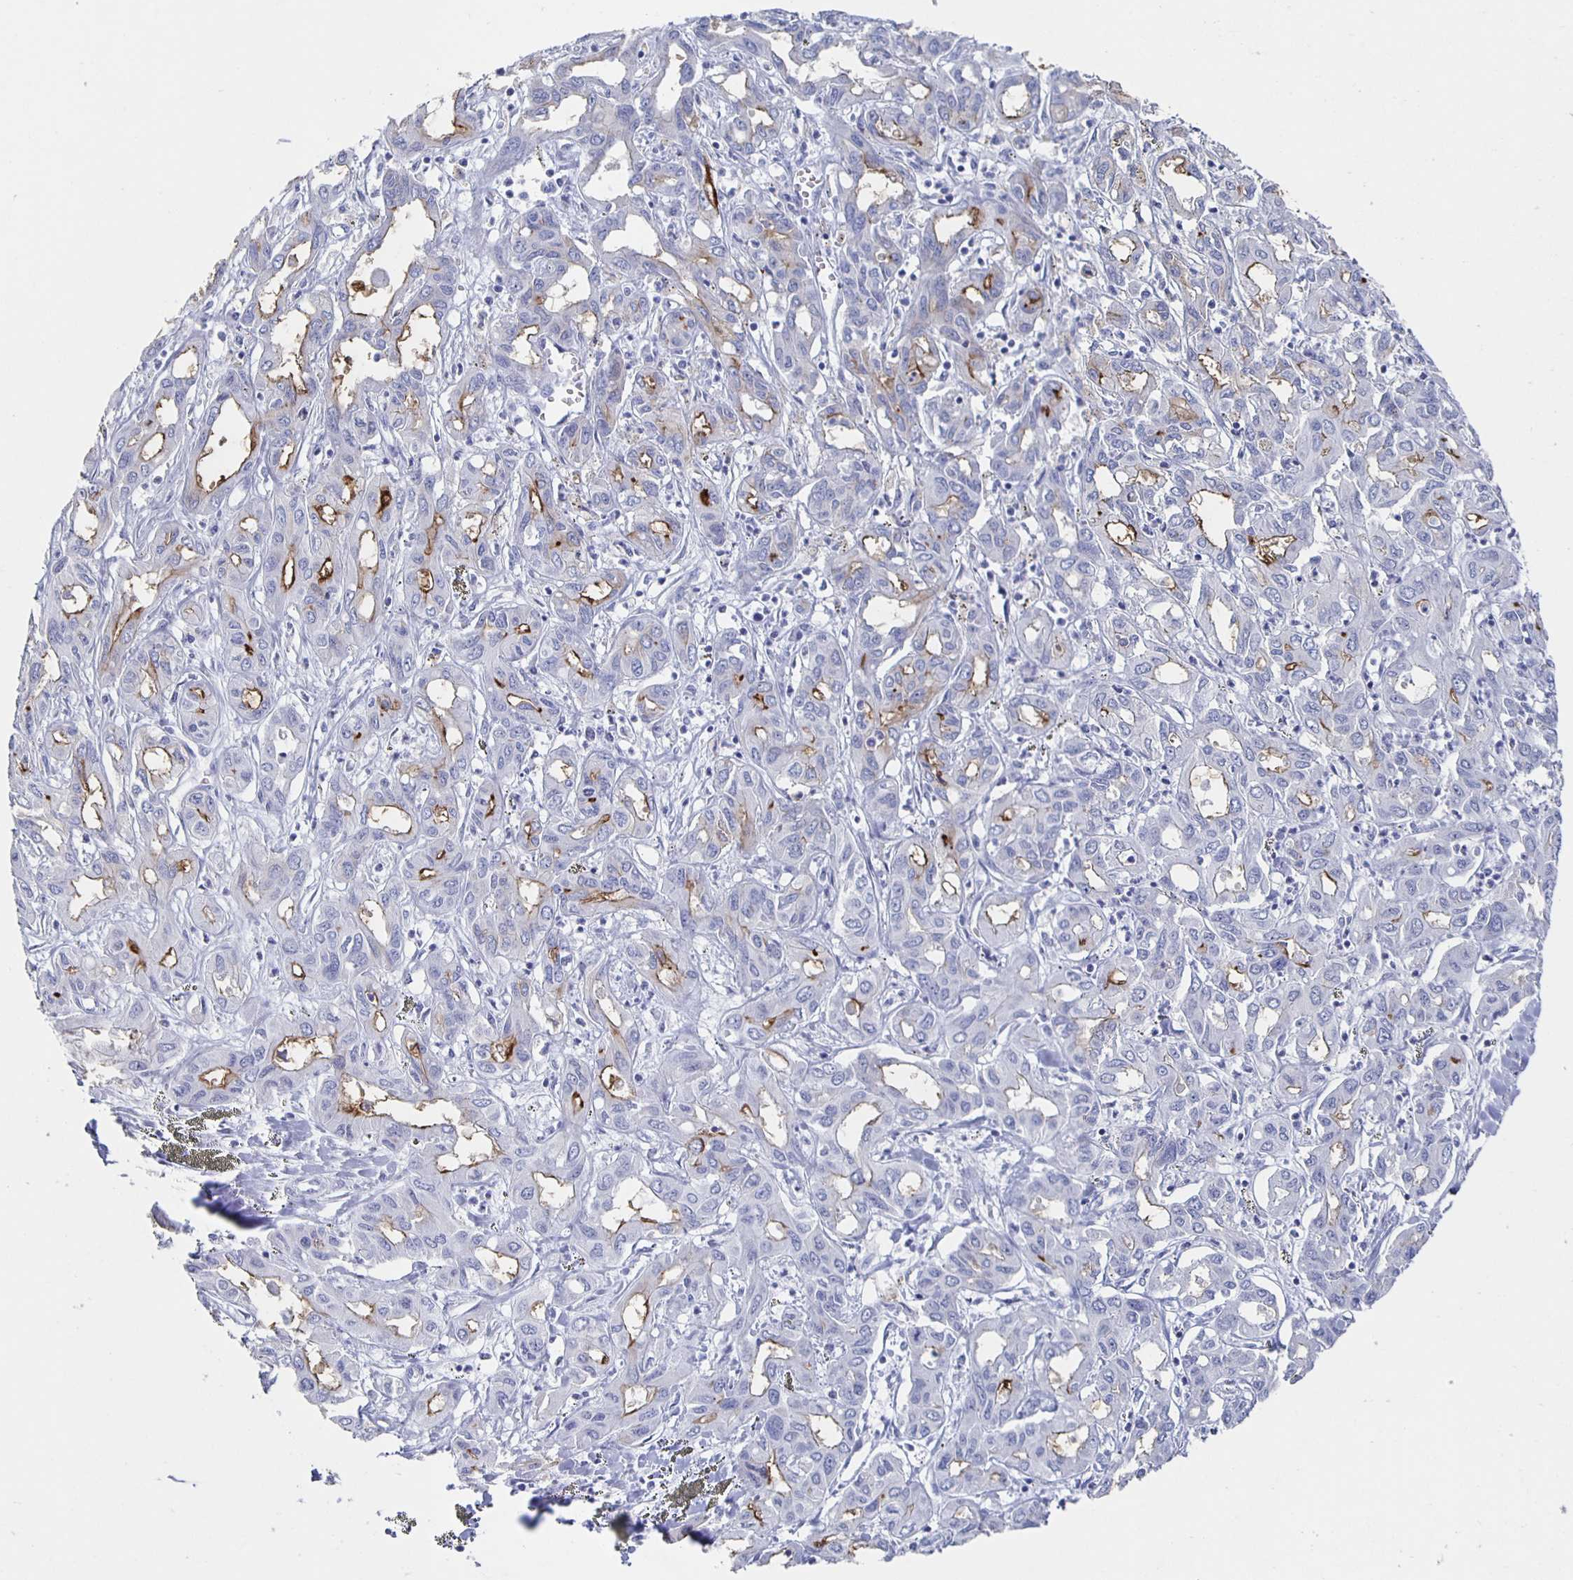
{"staining": {"intensity": "moderate", "quantity": "<25%", "location": "cytoplasmic/membranous"}, "tissue": "liver cancer", "cell_type": "Tumor cells", "image_type": "cancer", "snomed": [{"axis": "morphology", "description": "Cholangiocarcinoma"}, {"axis": "topography", "description": "Liver"}], "caption": "This is a histology image of immunohistochemistry staining of liver cancer, which shows moderate positivity in the cytoplasmic/membranous of tumor cells.", "gene": "SLC34A2", "patient": {"sex": "female", "age": 60}}